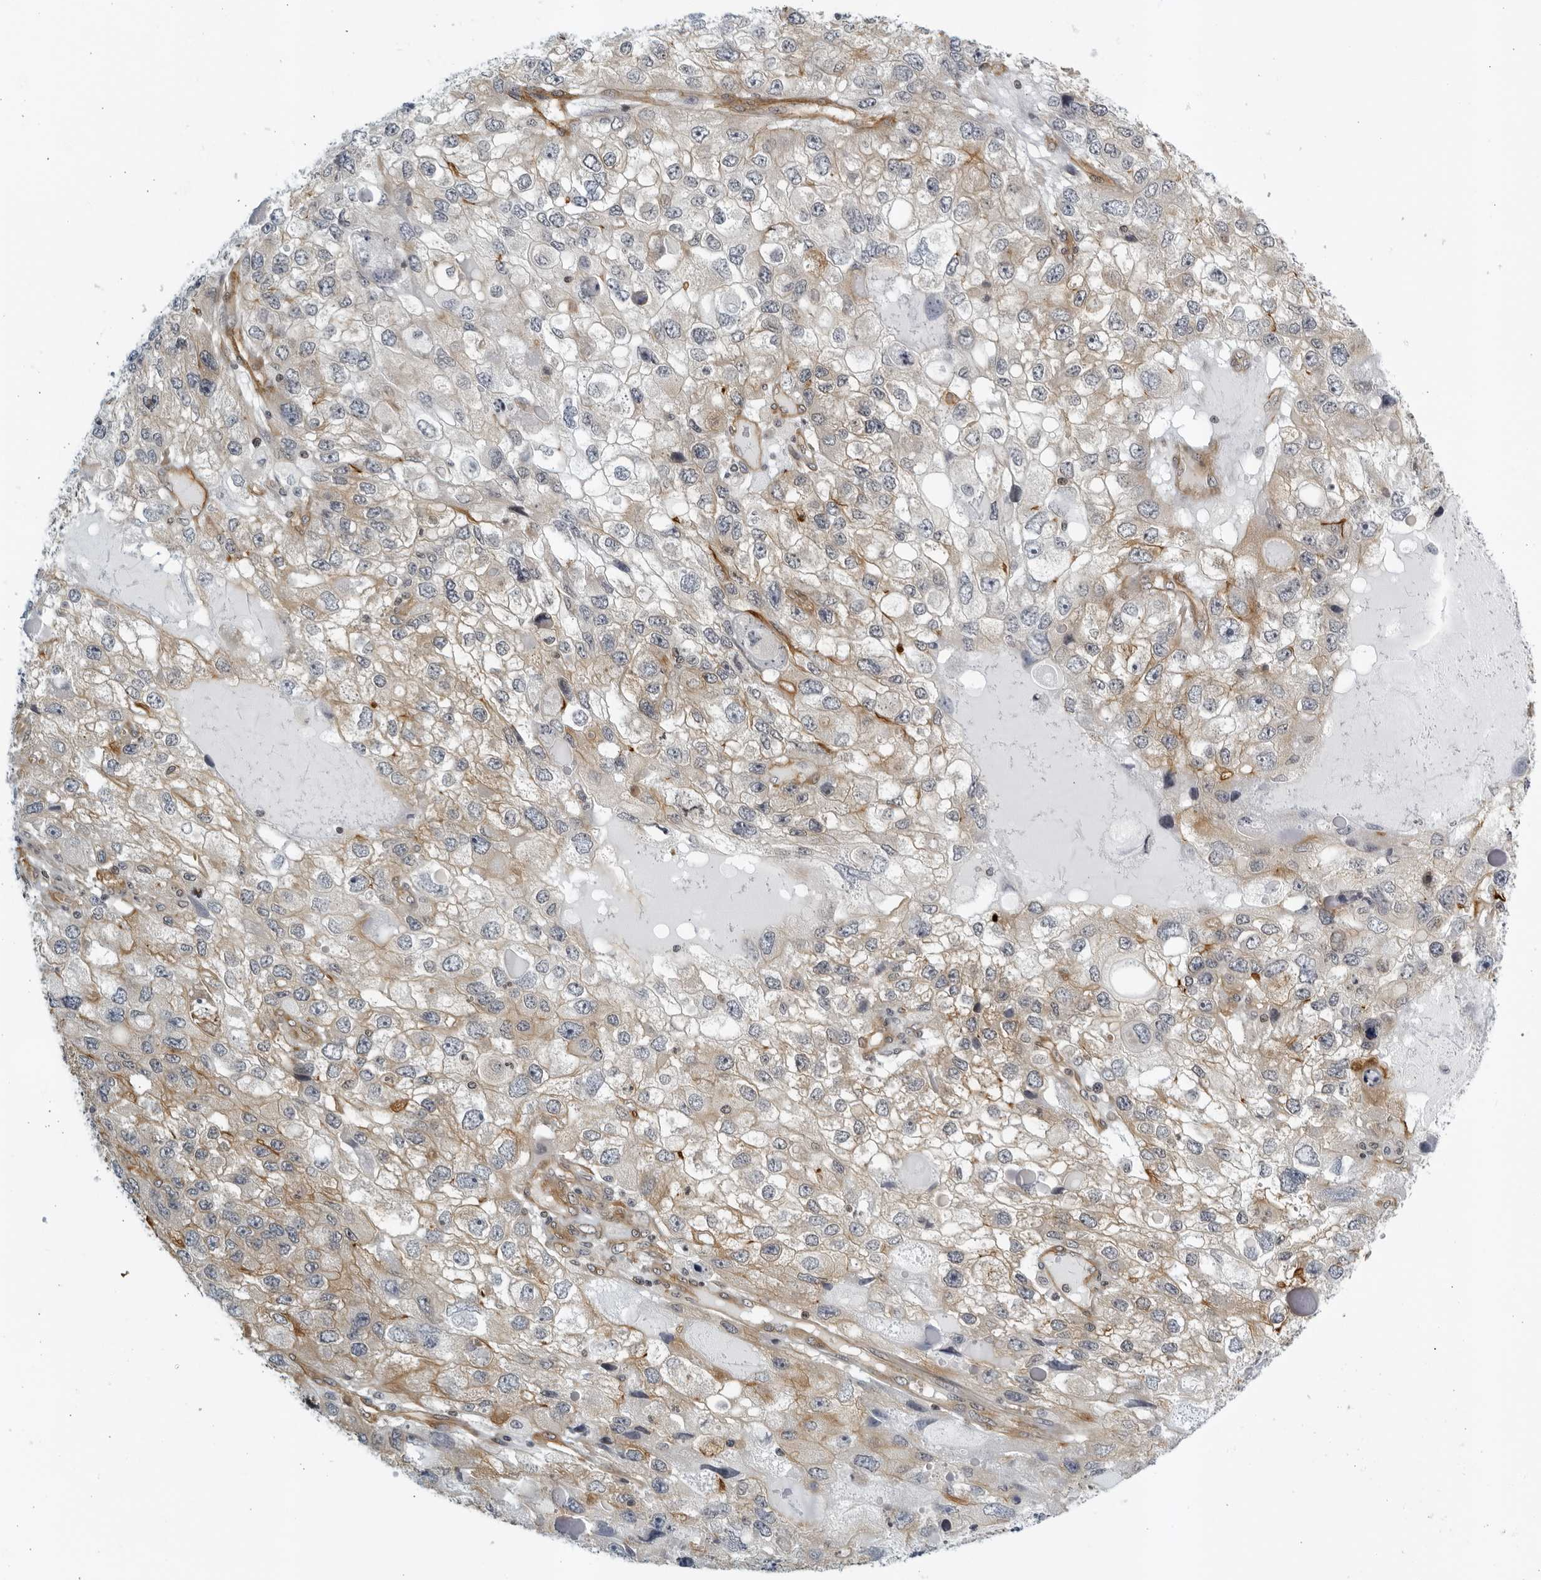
{"staining": {"intensity": "moderate", "quantity": "25%-75%", "location": "cytoplasmic/membranous"}, "tissue": "endometrial cancer", "cell_type": "Tumor cells", "image_type": "cancer", "snomed": [{"axis": "morphology", "description": "Adenocarcinoma, NOS"}, {"axis": "topography", "description": "Endometrium"}], "caption": "This photomicrograph displays adenocarcinoma (endometrial) stained with immunohistochemistry to label a protein in brown. The cytoplasmic/membranous of tumor cells show moderate positivity for the protein. Nuclei are counter-stained blue.", "gene": "SERTAD4", "patient": {"sex": "female", "age": 49}}